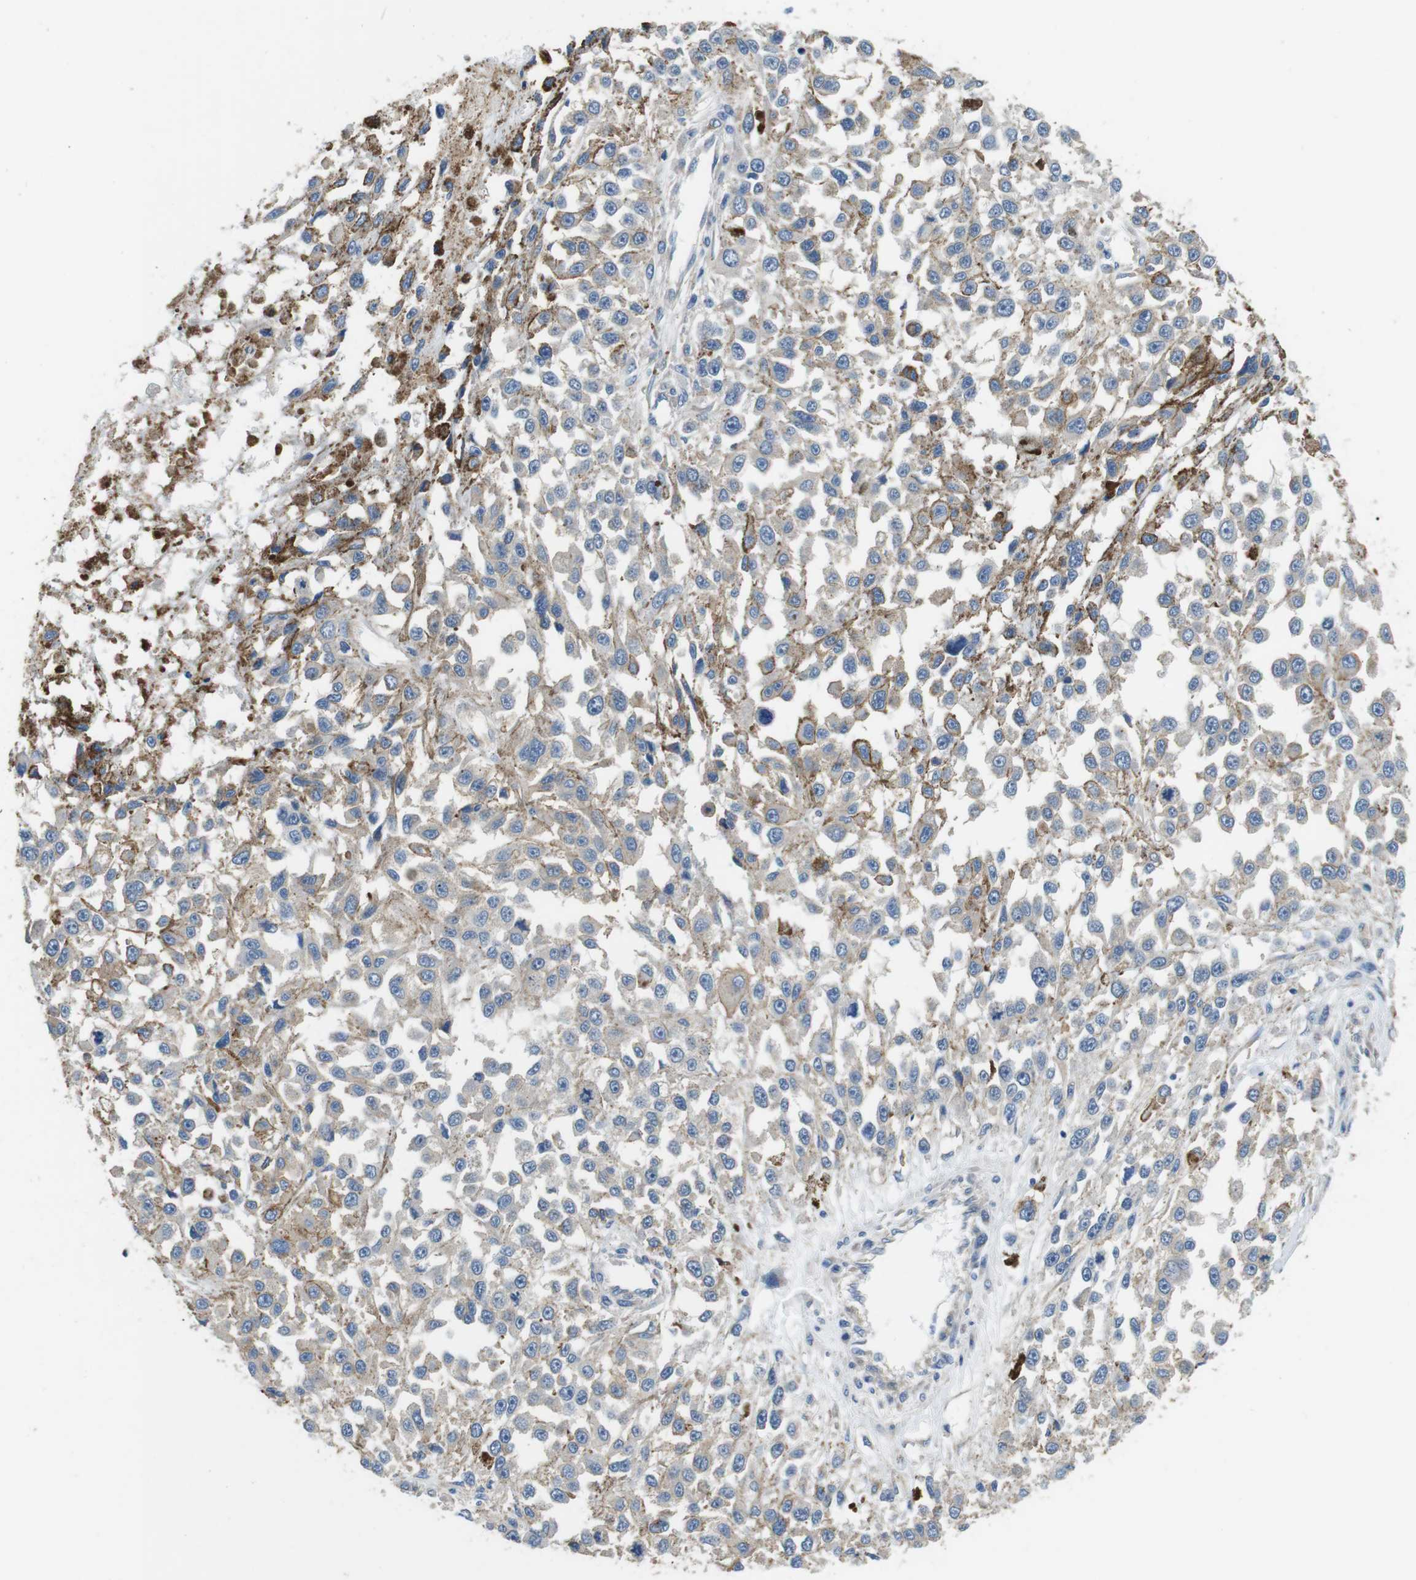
{"staining": {"intensity": "weak", "quantity": "<25%", "location": "cytoplasmic/membranous"}, "tissue": "melanoma", "cell_type": "Tumor cells", "image_type": "cancer", "snomed": [{"axis": "morphology", "description": "Malignant melanoma, Metastatic site"}, {"axis": "topography", "description": "Lymph node"}], "caption": "Immunohistochemical staining of melanoma exhibits no significant expression in tumor cells.", "gene": "DENND4C", "patient": {"sex": "male", "age": 59}}